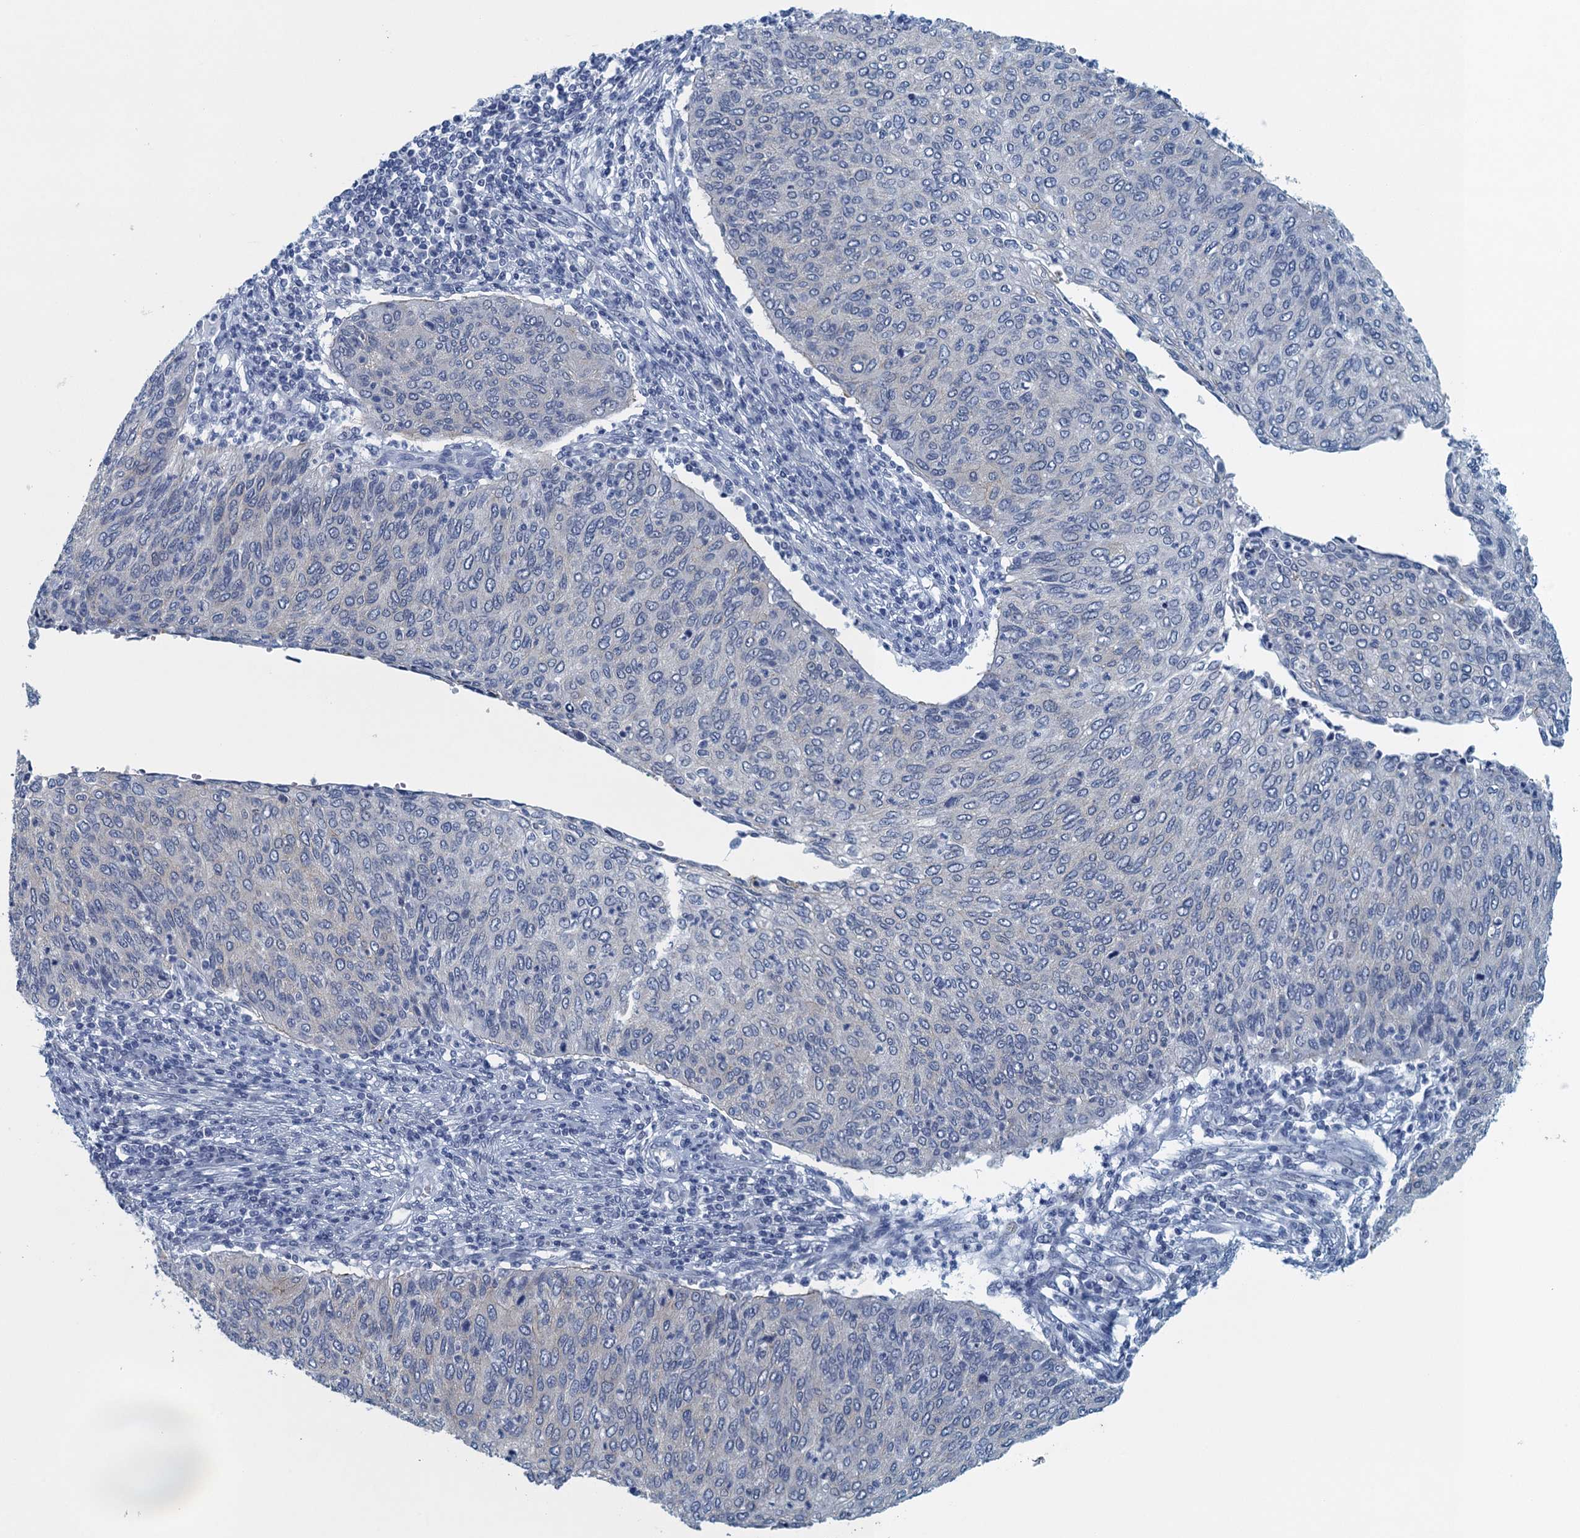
{"staining": {"intensity": "negative", "quantity": "none", "location": "none"}, "tissue": "cervical cancer", "cell_type": "Tumor cells", "image_type": "cancer", "snomed": [{"axis": "morphology", "description": "Squamous cell carcinoma, NOS"}, {"axis": "topography", "description": "Cervix"}], "caption": "Cervical squamous cell carcinoma was stained to show a protein in brown. There is no significant positivity in tumor cells.", "gene": "ENSG00000131152", "patient": {"sex": "female", "age": 38}}